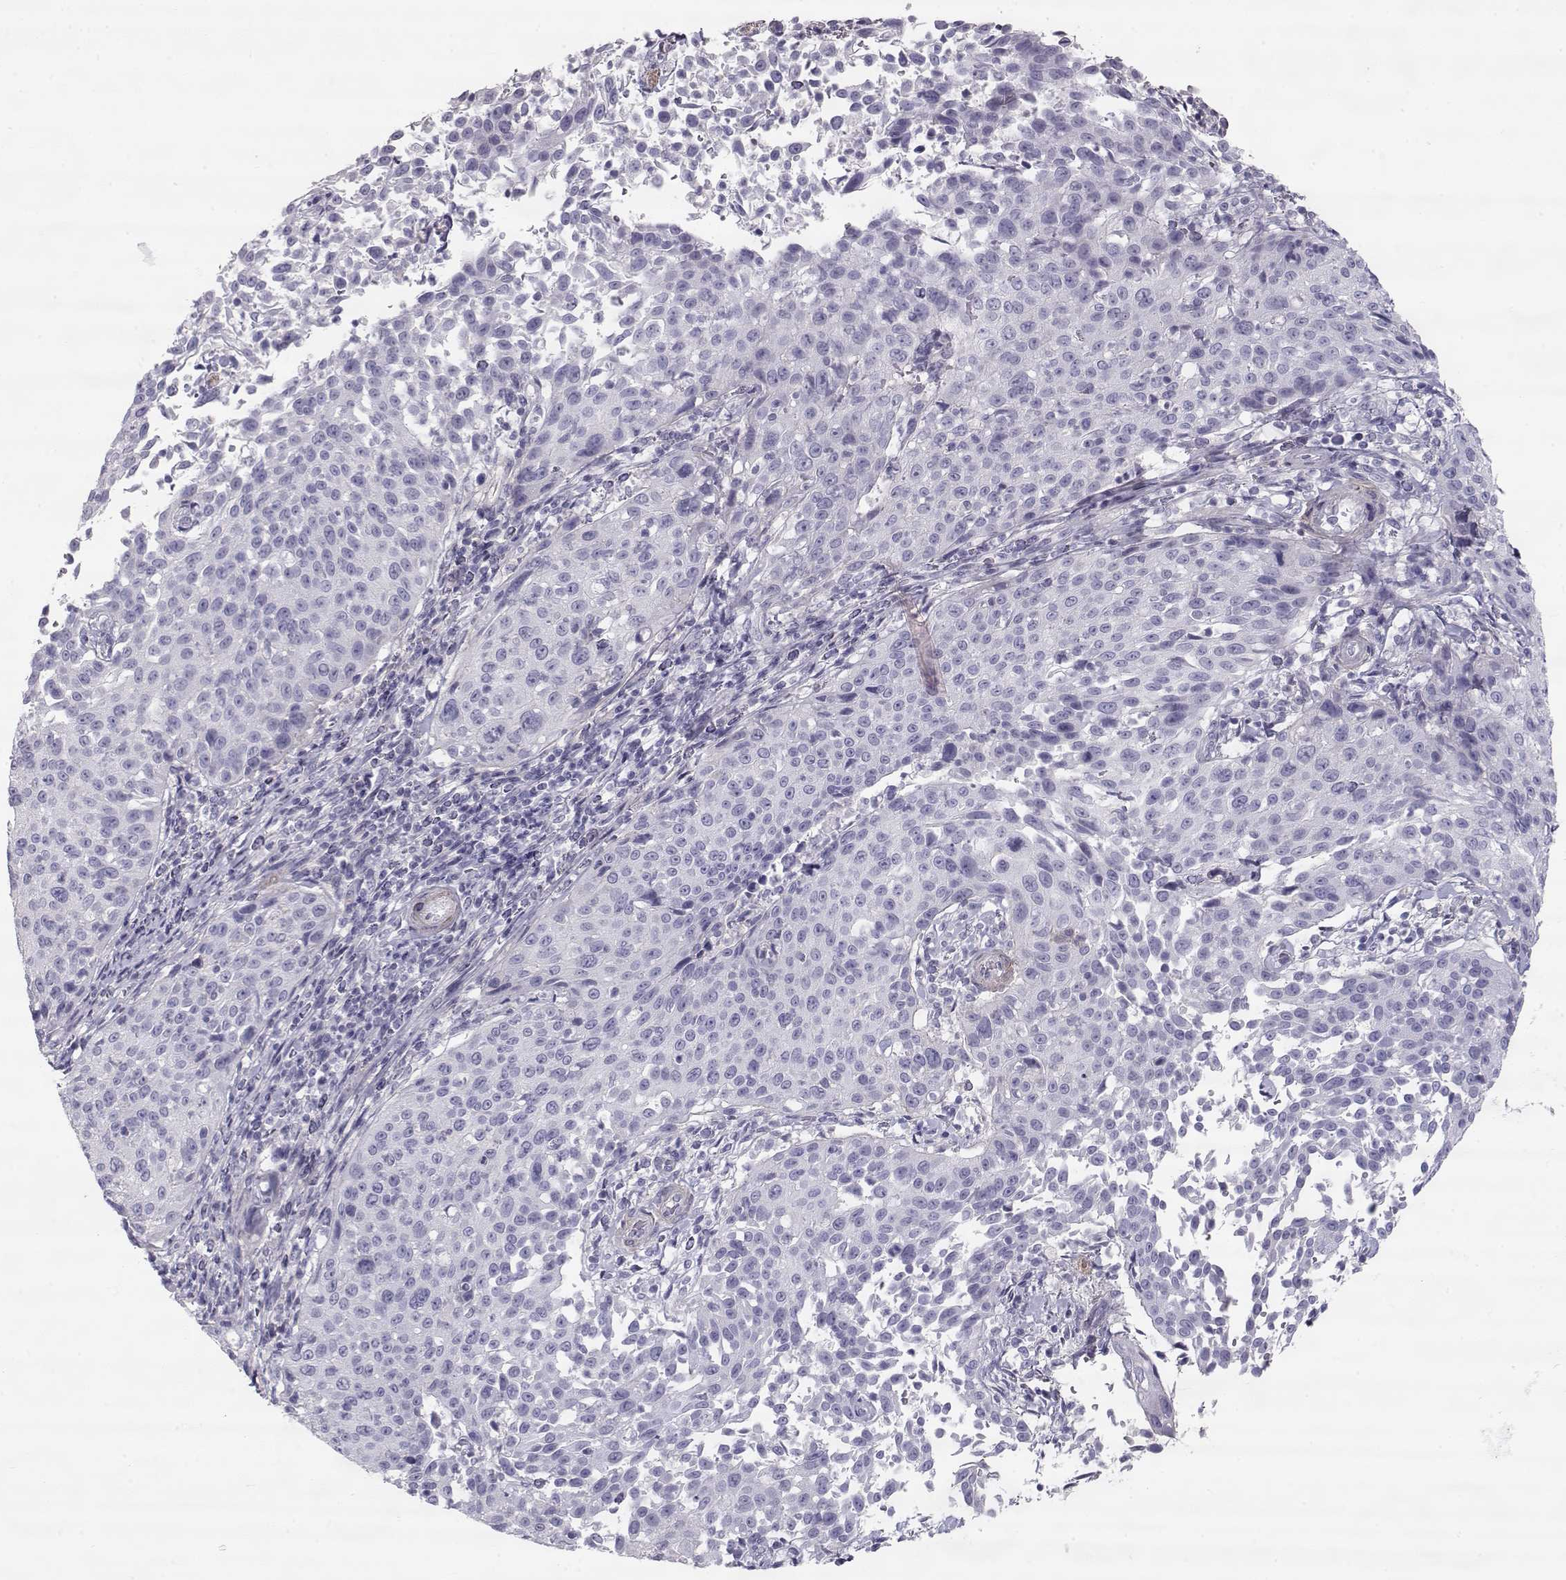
{"staining": {"intensity": "negative", "quantity": "none", "location": "none"}, "tissue": "cervical cancer", "cell_type": "Tumor cells", "image_type": "cancer", "snomed": [{"axis": "morphology", "description": "Squamous cell carcinoma, NOS"}, {"axis": "topography", "description": "Cervix"}], "caption": "There is no significant expression in tumor cells of cervical squamous cell carcinoma. Brightfield microscopy of immunohistochemistry (IHC) stained with DAB (brown) and hematoxylin (blue), captured at high magnification.", "gene": "SLITRK3", "patient": {"sex": "female", "age": 26}}